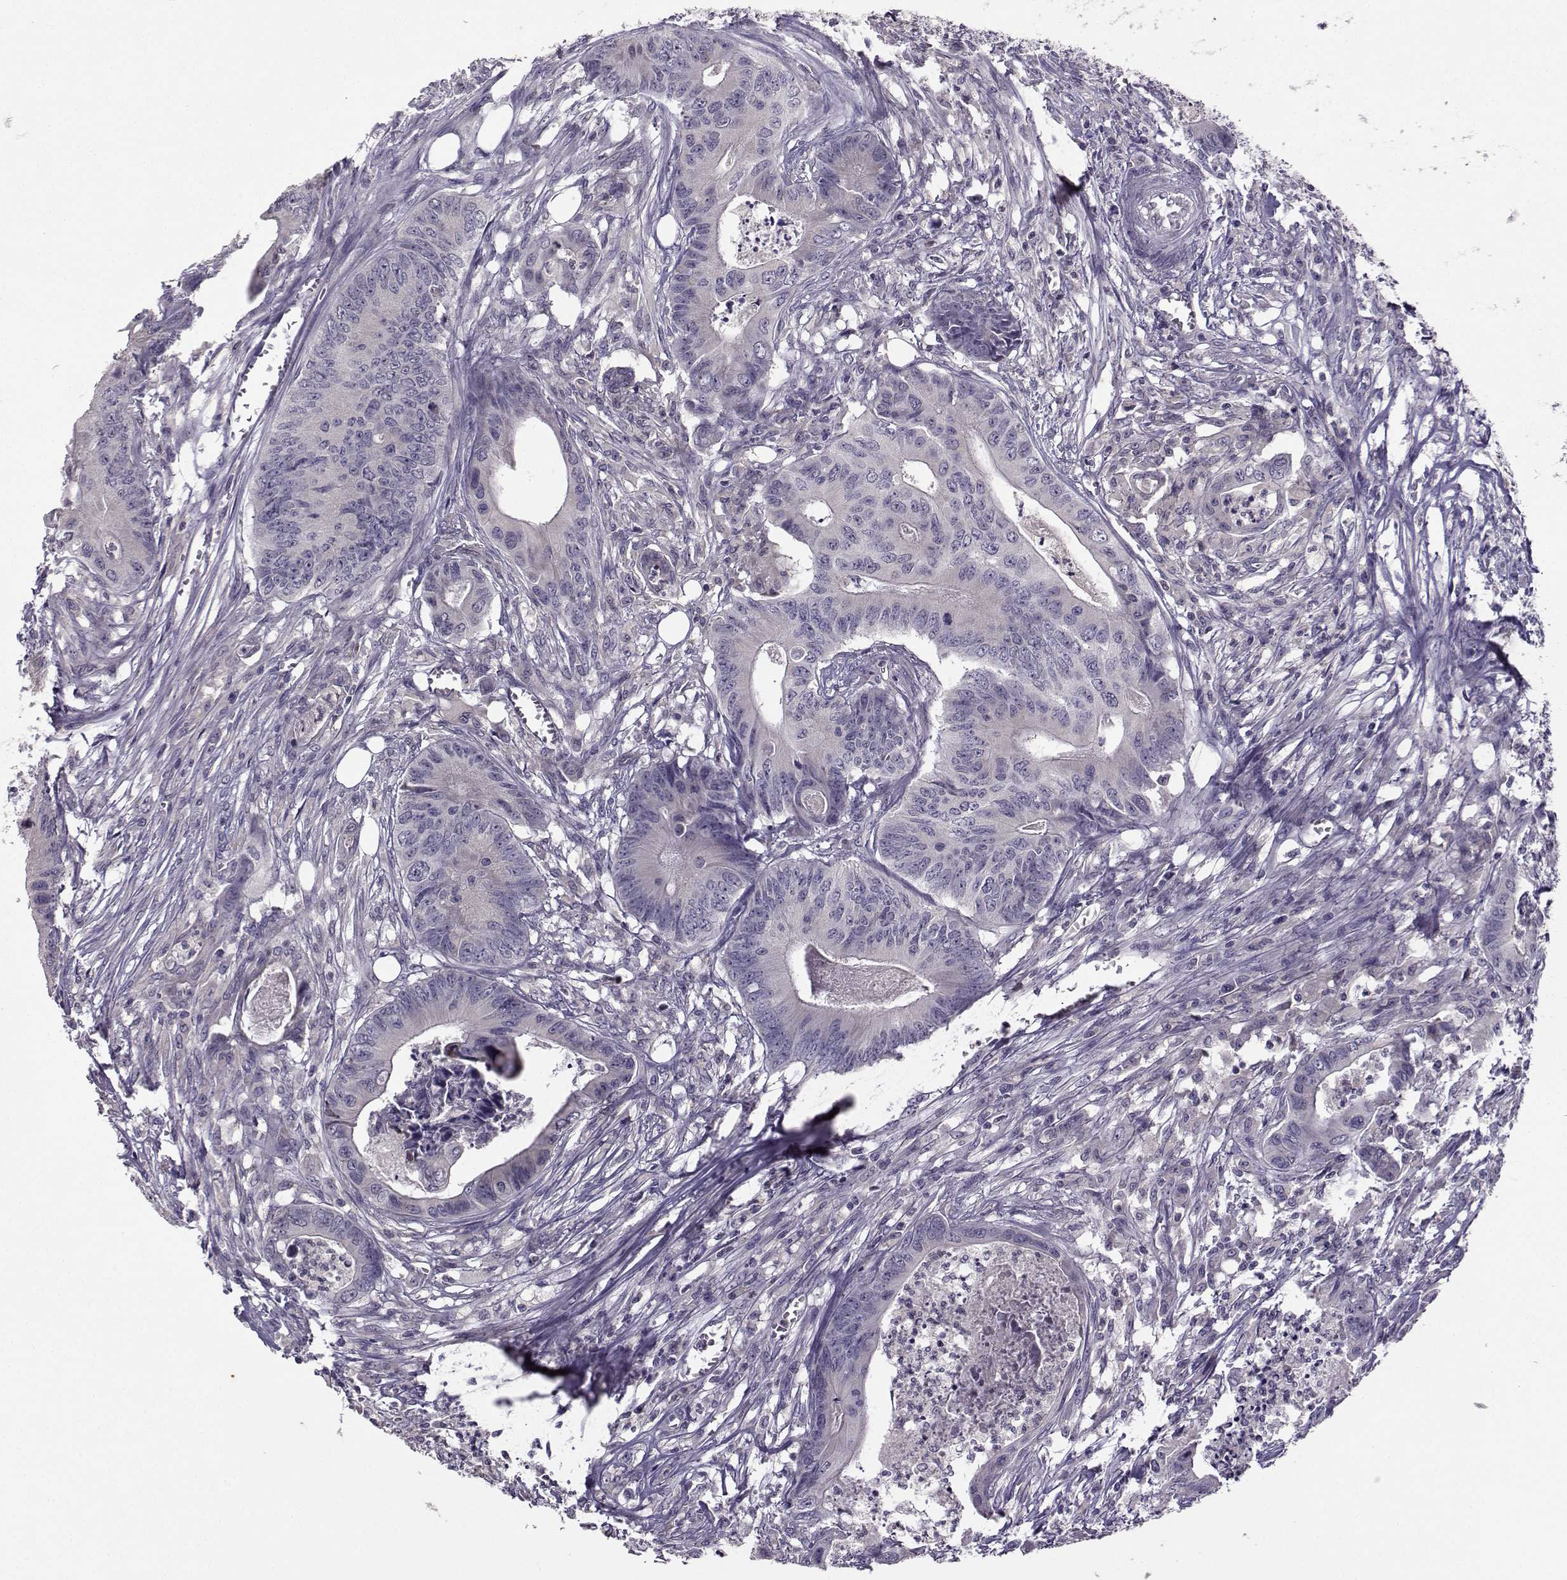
{"staining": {"intensity": "negative", "quantity": "none", "location": "none"}, "tissue": "colorectal cancer", "cell_type": "Tumor cells", "image_type": "cancer", "snomed": [{"axis": "morphology", "description": "Adenocarcinoma, NOS"}, {"axis": "topography", "description": "Colon"}], "caption": "High magnification brightfield microscopy of colorectal cancer stained with DAB (3,3'-diaminobenzidine) (brown) and counterstained with hematoxylin (blue): tumor cells show no significant staining.", "gene": "FCAMR", "patient": {"sex": "male", "age": 84}}